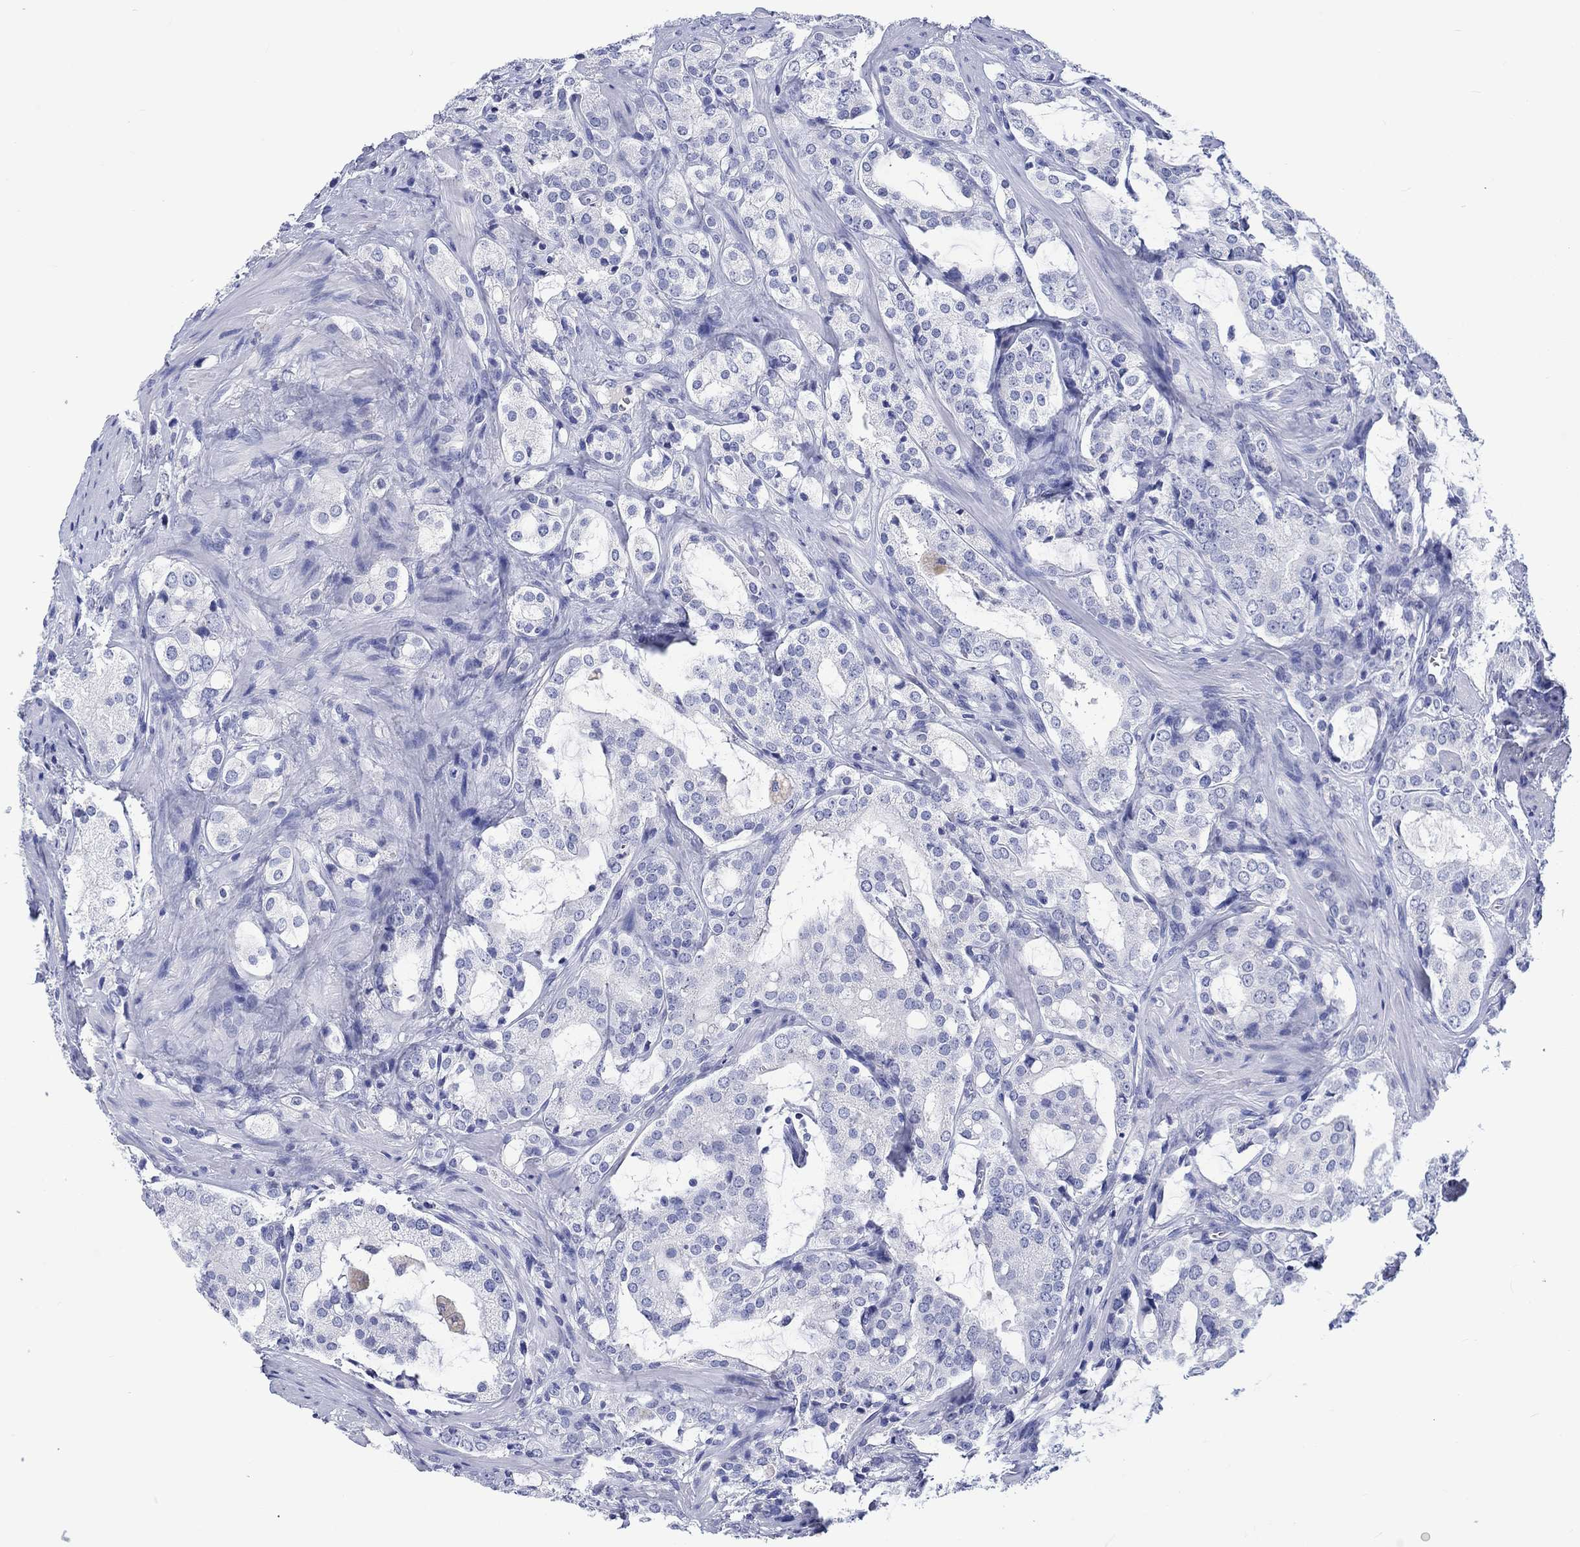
{"staining": {"intensity": "negative", "quantity": "none", "location": "none"}, "tissue": "prostate cancer", "cell_type": "Tumor cells", "image_type": "cancer", "snomed": [{"axis": "morphology", "description": "Adenocarcinoma, NOS"}, {"axis": "topography", "description": "Prostate"}], "caption": "The immunohistochemistry image has no significant staining in tumor cells of prostate adenocarcinoma tissue. (Brightfield microscopy of DAB immunohistochemistry at high magnification).", "gene": "CACNG3", "patient": {"sex": "male", "age": 66}}